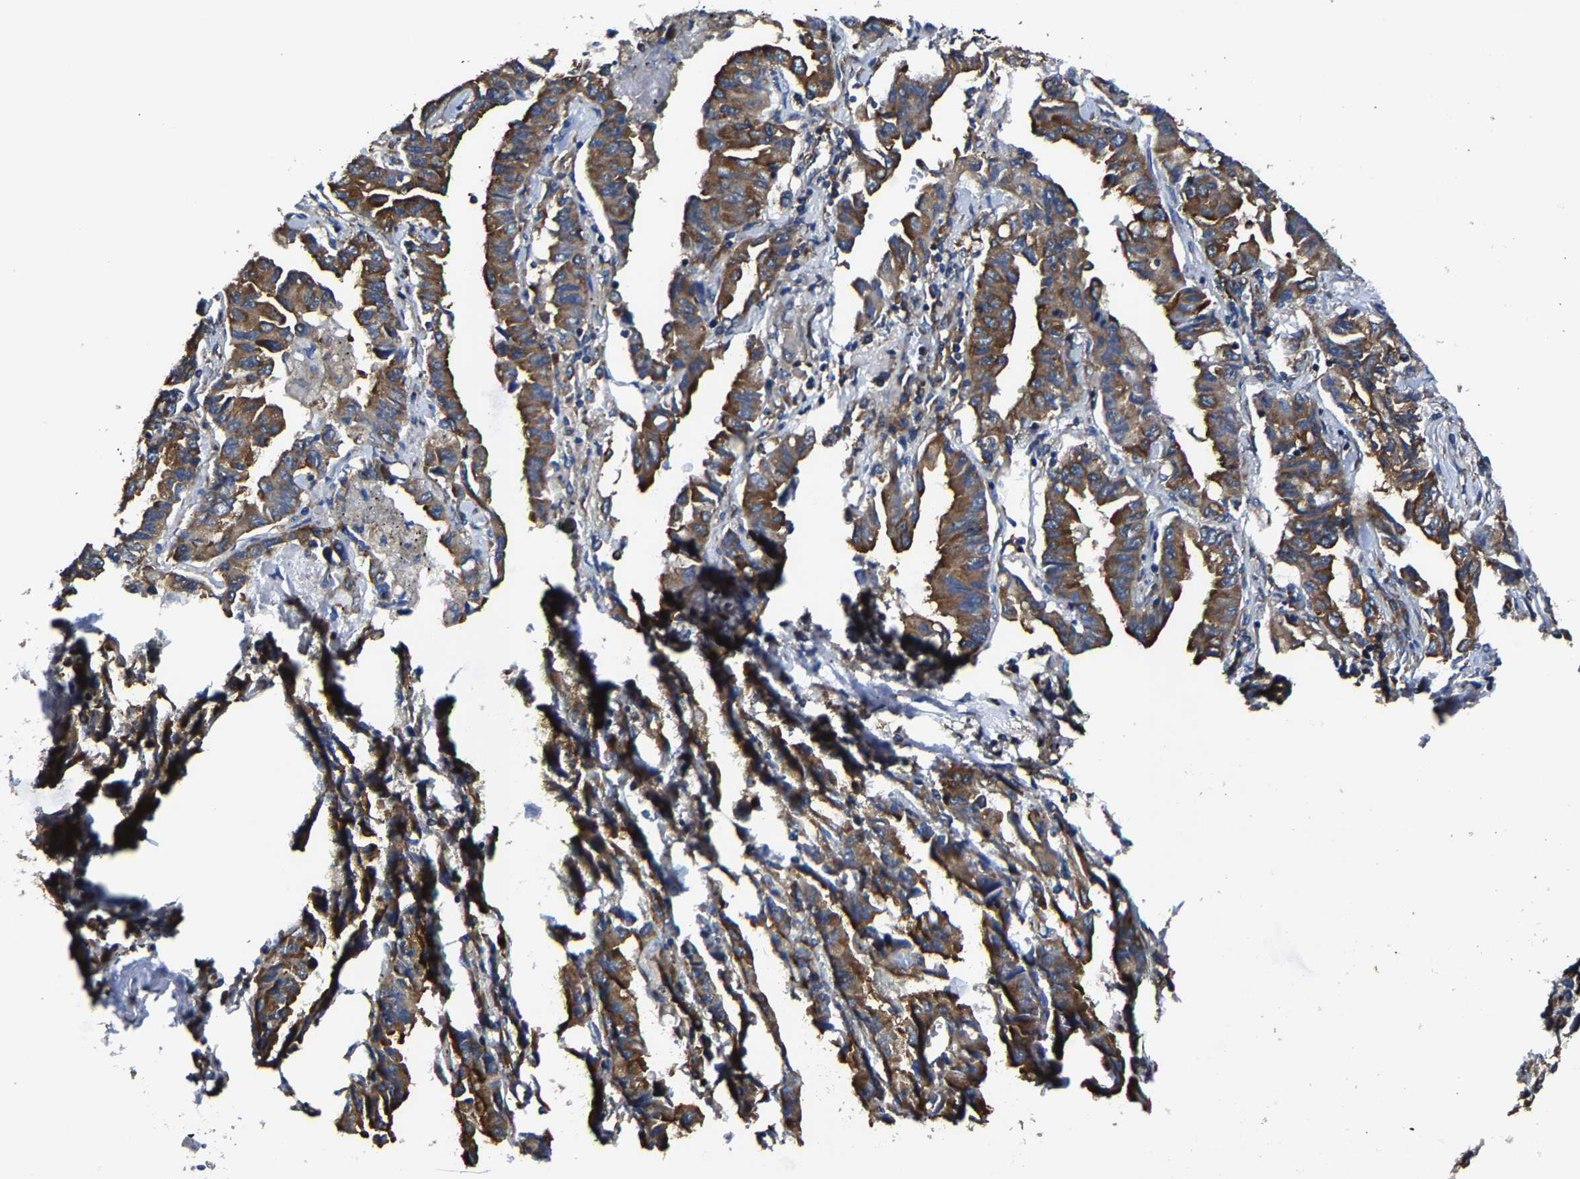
{"staining": {"intensity": "strong", "quantity": ">75%", "location": "cytoplasmic/membranous"}, "tissue": "lung cancer", "cell_type": "Tumor cells", "image_type": "cancer", "snomed": [{"axis": "morphology", "description": "Adenocarcinoma, NOS"}, {"axis": "topography", "description": "Lung"}], "caption": "This micrograph exhibits immunohistochemistry staining of human lung adenocarcinoma, with high strong cytoplasmic/membranous expression in approximately >75% of tumor cells.", "gene": "G3BP2", "patient": {"sex": "female", "age": 51}}